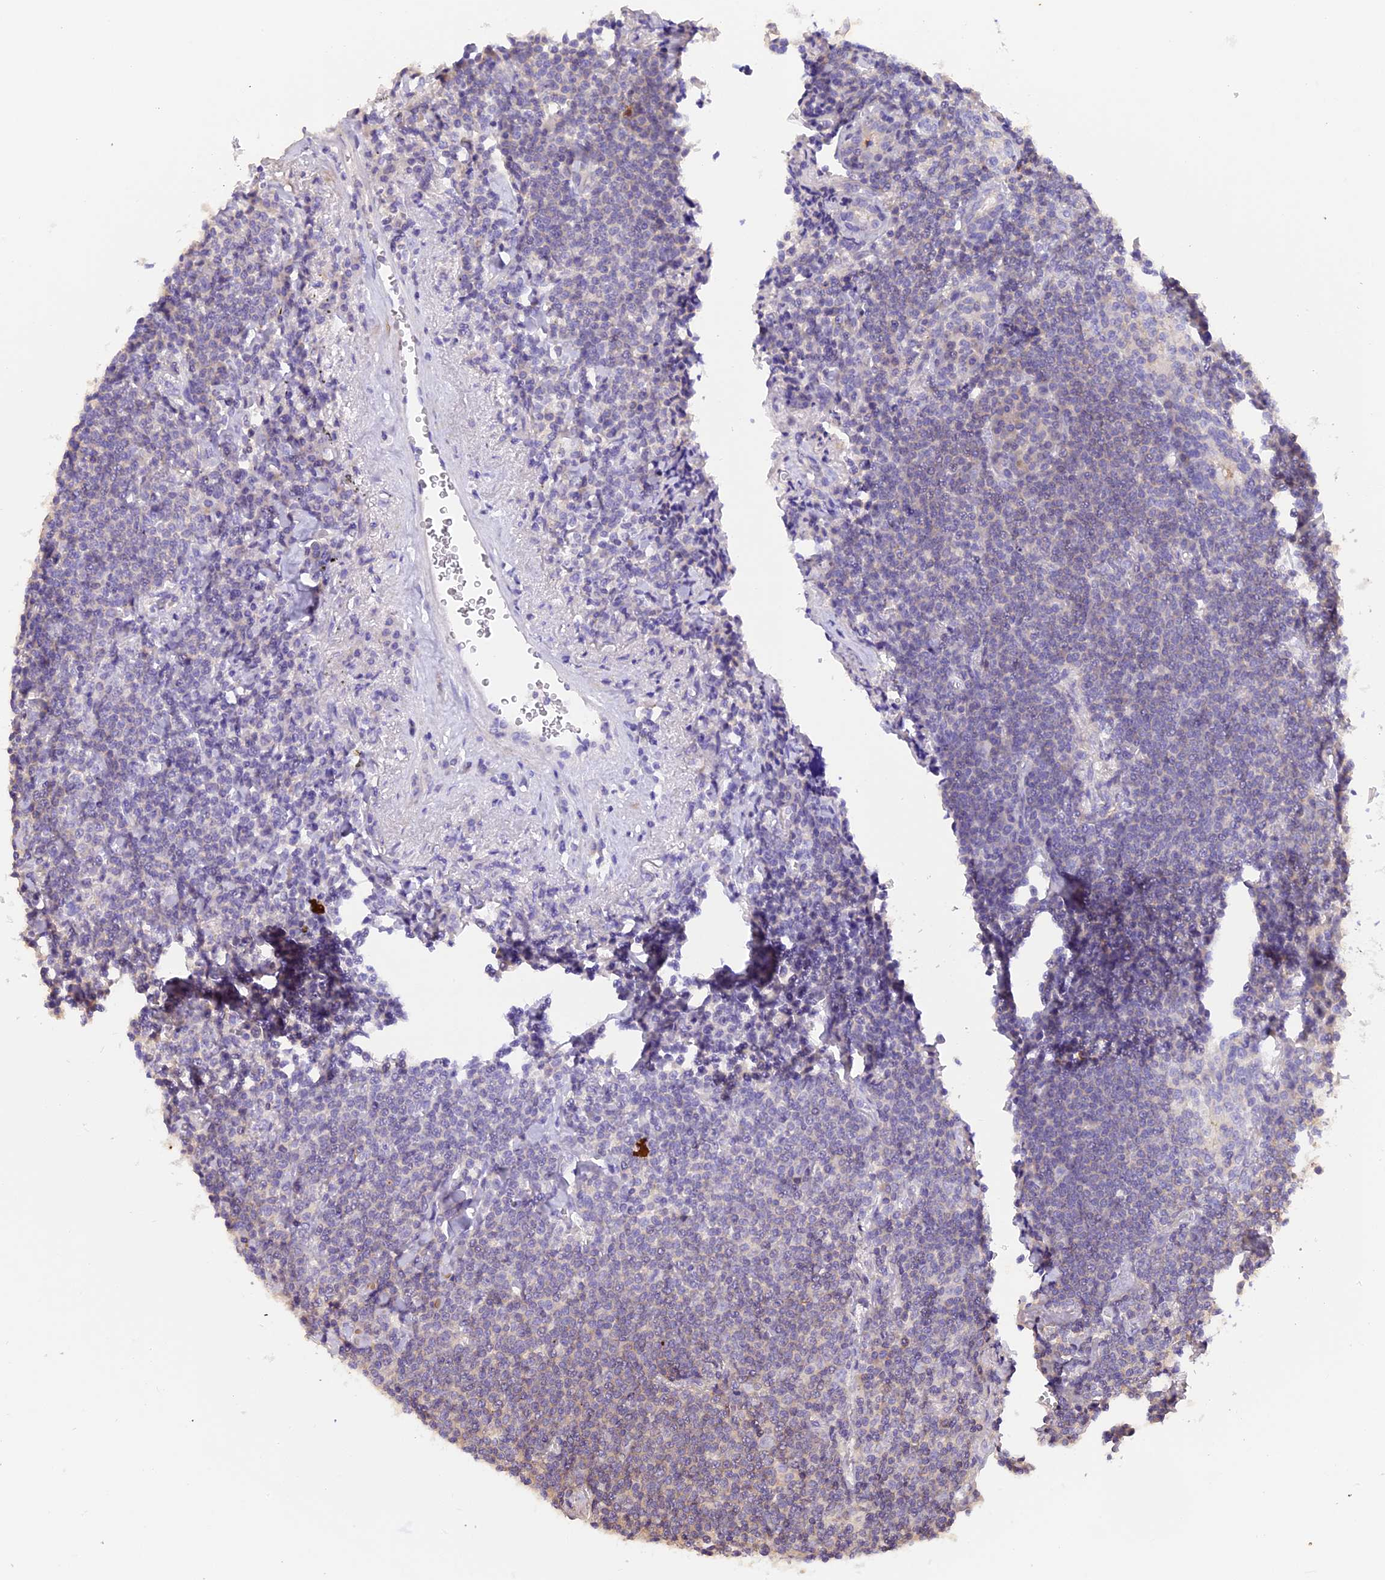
{"staining": {"intensity": "negative", "quantity": "none", "location": "none"}, "tissue": "lymphoma", "cell_type": "Tumor cells", "image_type": "cancer", "snomed": [{"axis": "morphology", "description": "Malignant lymphoma, non-Hodgkin's type, Low grade"}, {"axis": "topography", "description": "Lung"}], "caption": "Immunohistochemistry of lymphoma reveals no expression in tumor cells.", "gene": "FAM193A", "patient": {"sex": "female", "age": 71}}